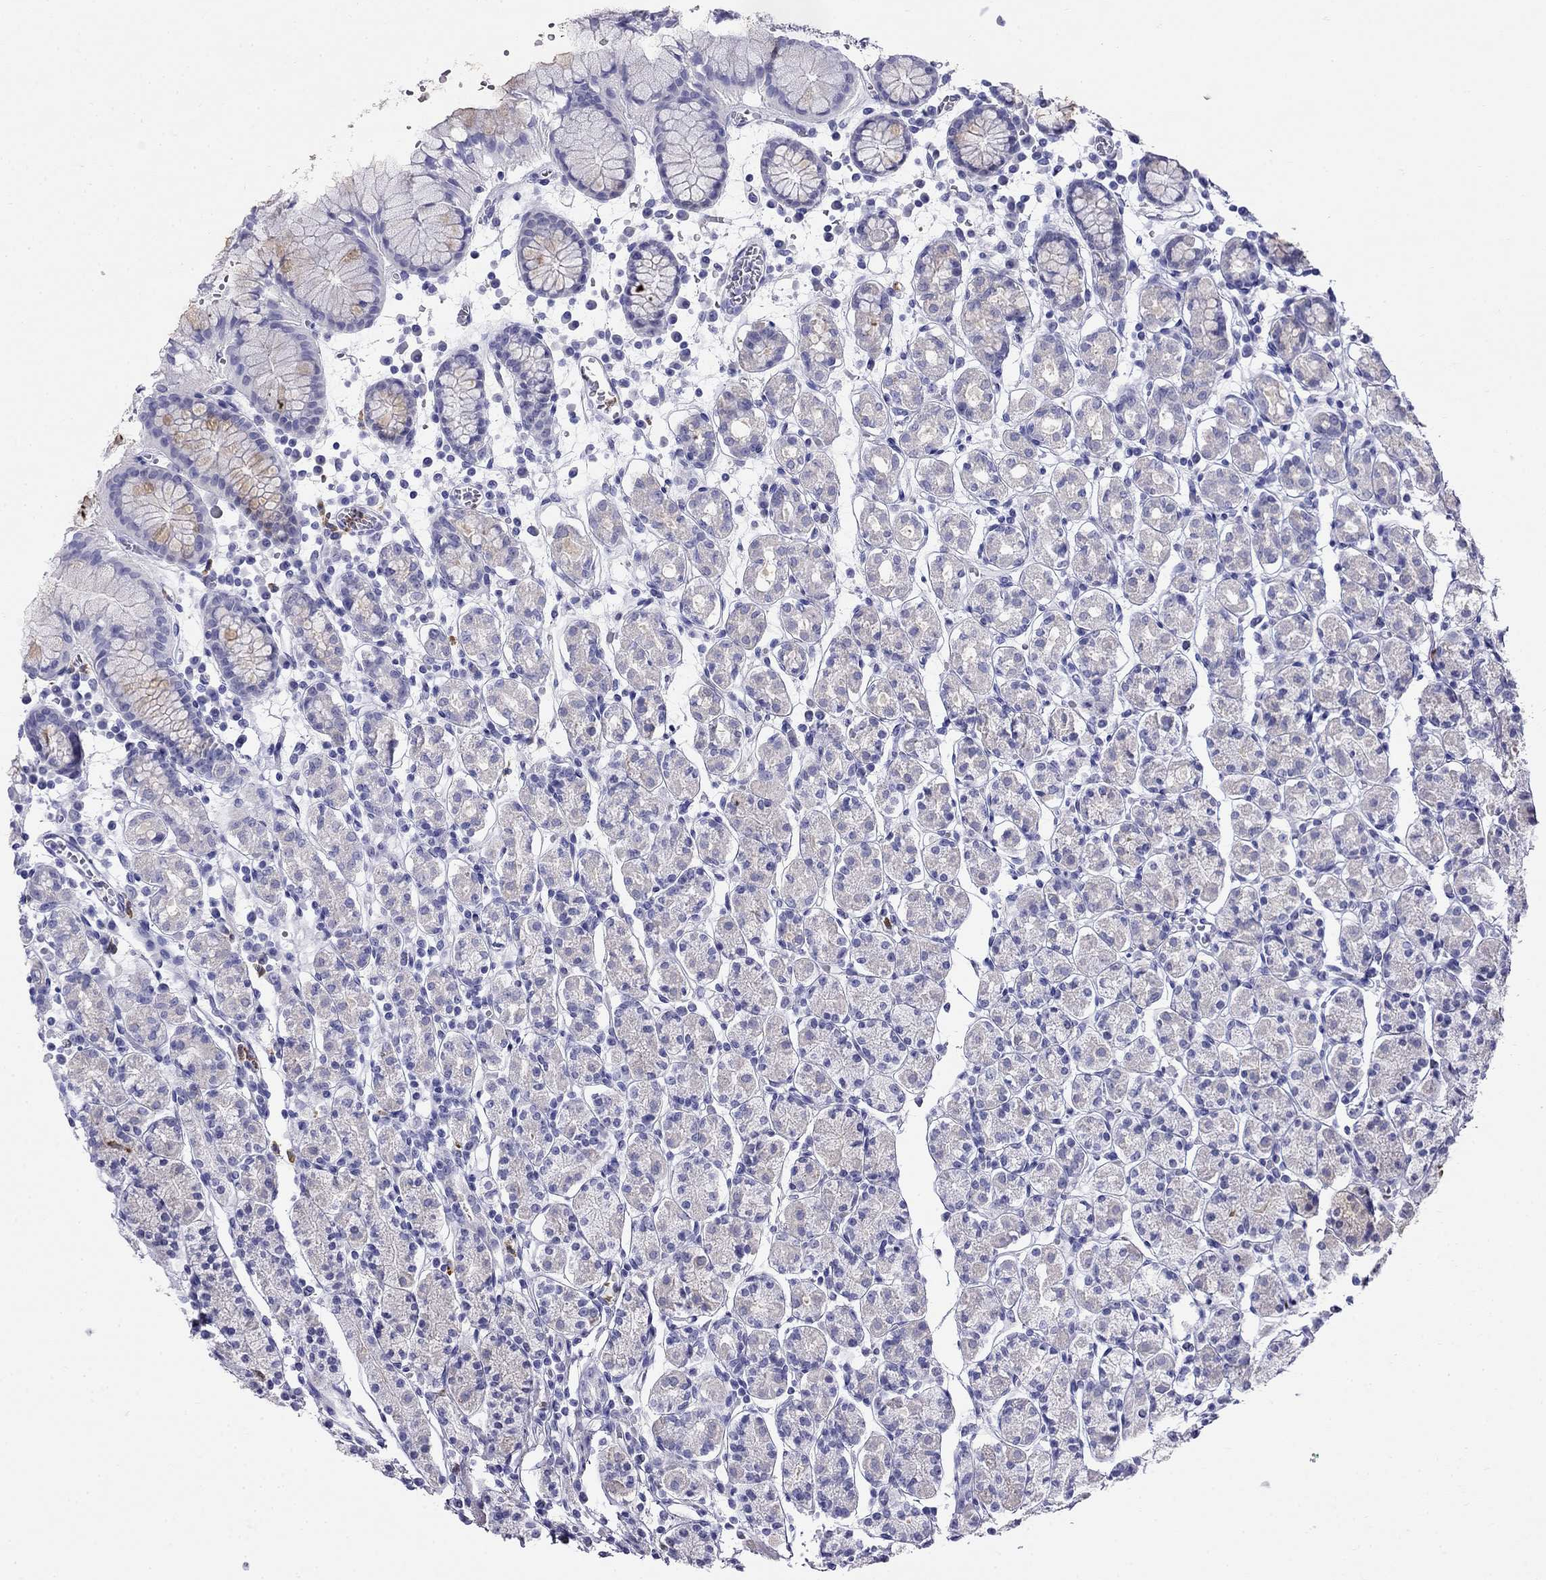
{"staining": {"intensity": "negative", "quantity": "none", "location": "none"}, "tissue": "stomach", "cell_type": "Glandular cells", "image_type": "normal", "snomed": [{"axis": "morphology", "description": "Normal tissue, NOS"}, {"axis": "topography", "description": "Stomach, upper"}, {"axis": "topography", "description": "Stomach"}], "caption": "DAB immunohistochemical staining of unremarkable stomach exhibits no significant positivity in glandular cells. The staining was performed using DAB to visualize the protein expression in brown, while the nuclei were stained in blue with hematoxylin (Magnification: 20x).", "gene": "PPP1R36", "patient": {"sex": "male", "age": 62}}